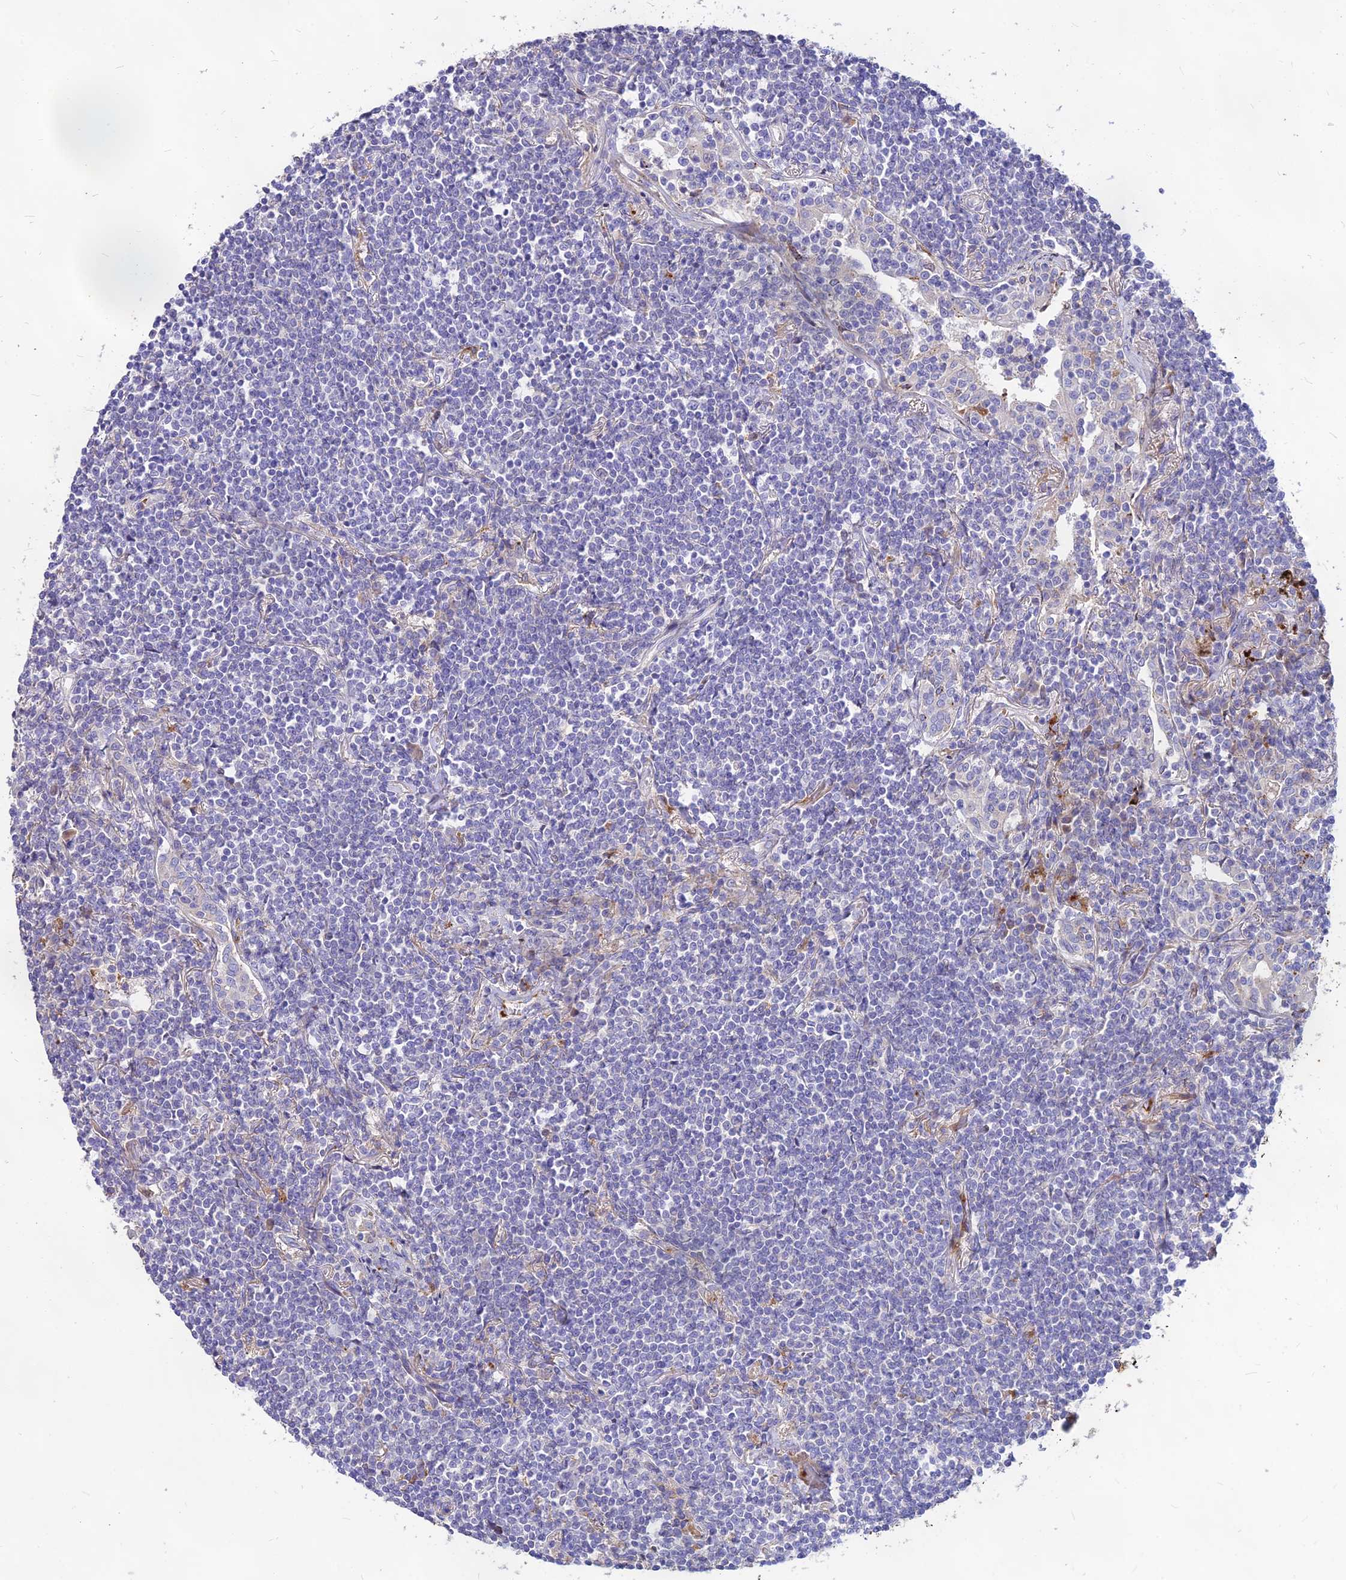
{"staining": {"intensity": "negative", "quantity": "none", "location": "none"}, "tissue": "lymphoma", "cell_type": "Tumor cells", "image_type": "cancer", "snomed": [{"axis": "morphology", "description": "Malignant lymphoma, non-Hodgkin's type, Low grade"}, {"axis": "topography", "description": "Lung"}], "caption": "A histopathology image of malignant lymphoma, non-Hodgkin's type (low-grade) stained for a protein reveals no brown staining in tumor cells.", "gene": "RIMOC1", "patient": {"sex": "female", "age": 71}}